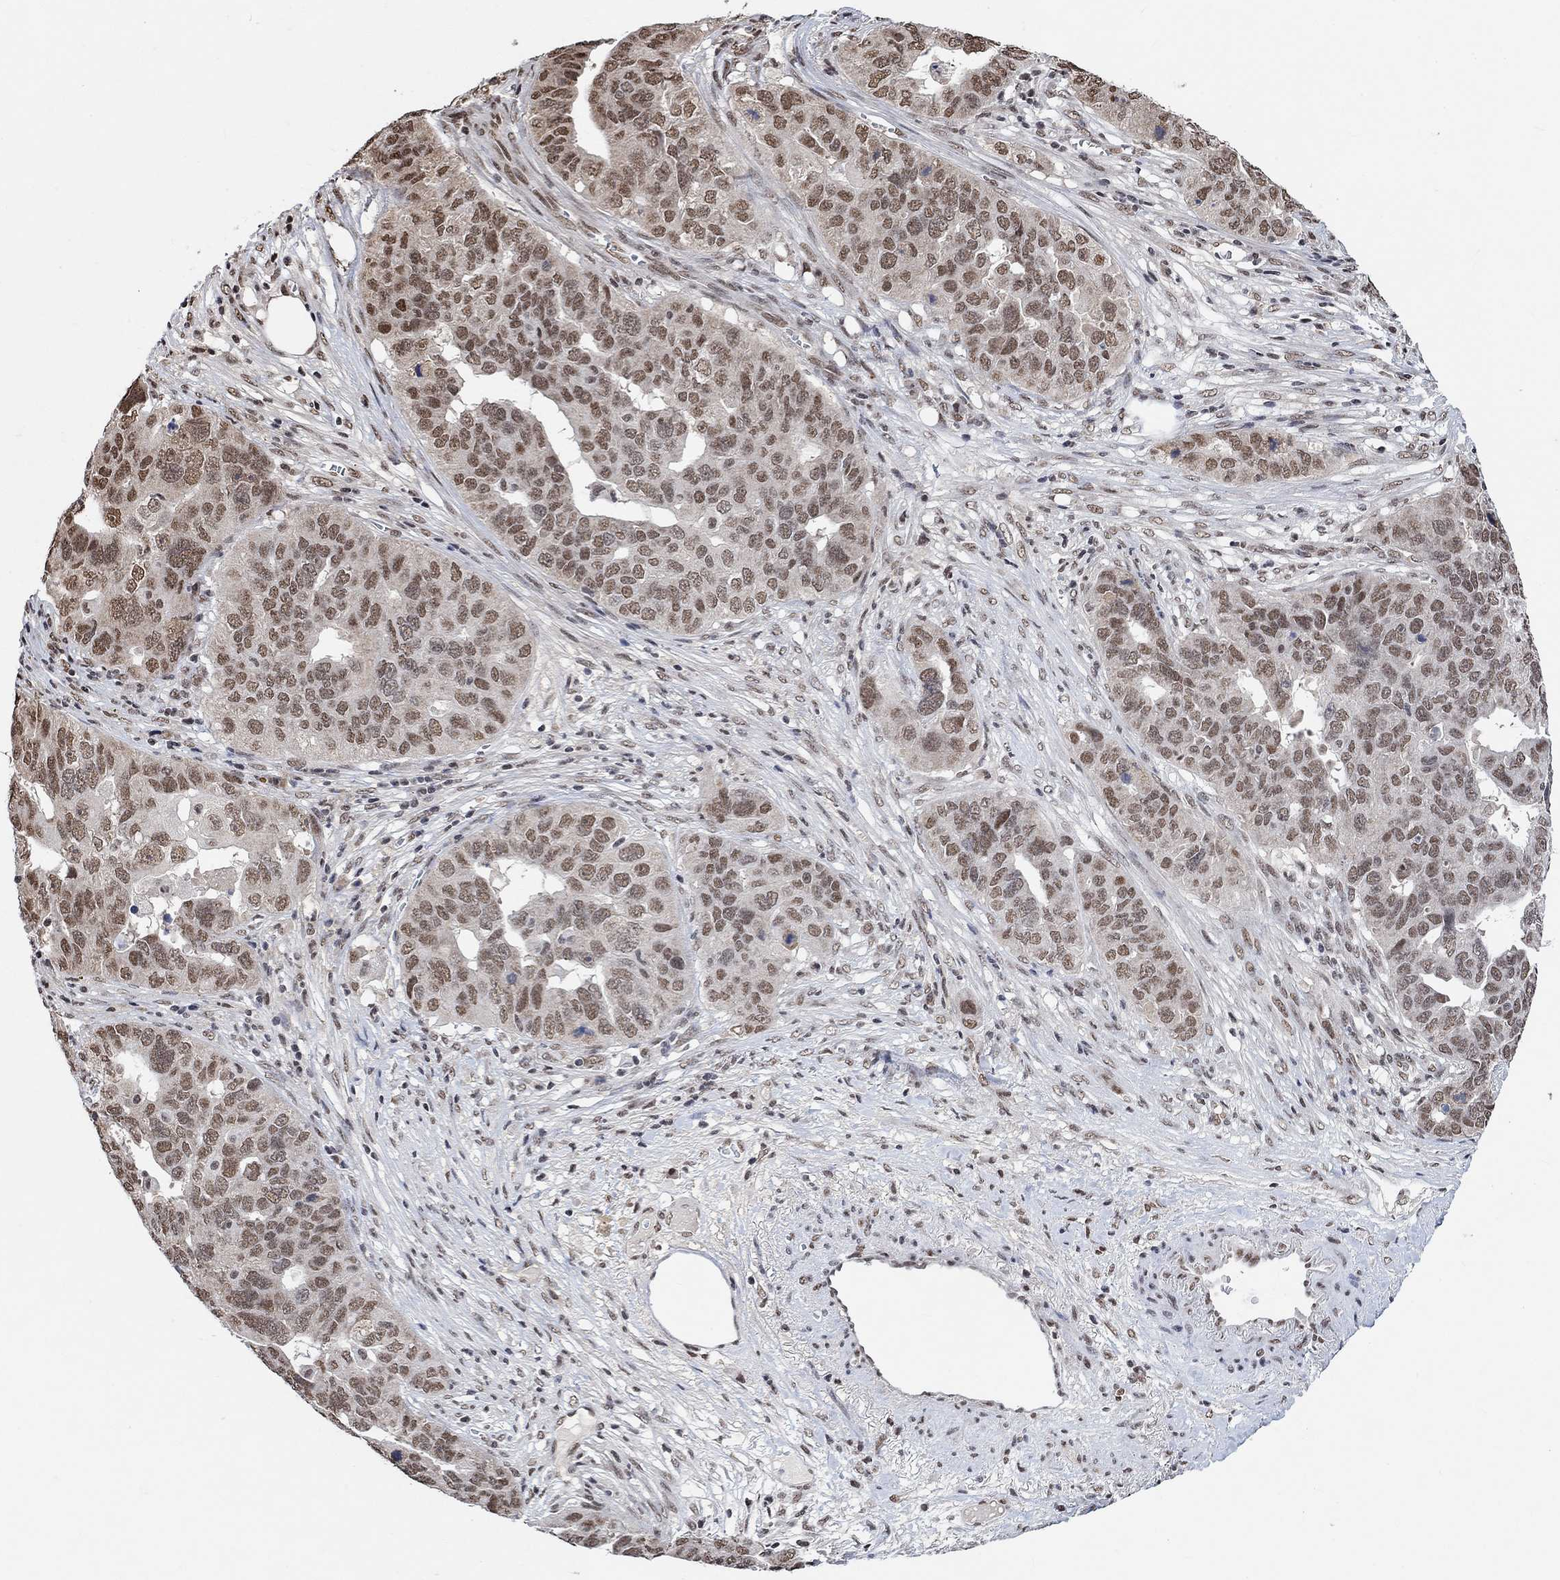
{"staining": {"intensity": "moderate", "quantity": "25%-75%", "location": "nuclear"}, "tissue": "ovarian cancer", "cell_type": "Tumor cells", "image_type": "cancer", "snomed": [{"axis": "morphology", "description": "Carcinoma, endometroid"}, {"axis": "topography", "description": "Soft tissue"}, {"axis": "topography", "description": "Ovary"}], "caption": "The photomicrograph demonstrates a brown stain indicating the presence of a protein in the nuclear of tumor cells in ovarian endometroid carcinoma. The staining is performed using DAB (3,3'-diaminobenzidine) brown chromogen to label protein expression. The nuclei are counter-stained blue using hematoxylin.", "gene": "USP39", "patient": {"sex": "female", "age": 52}}